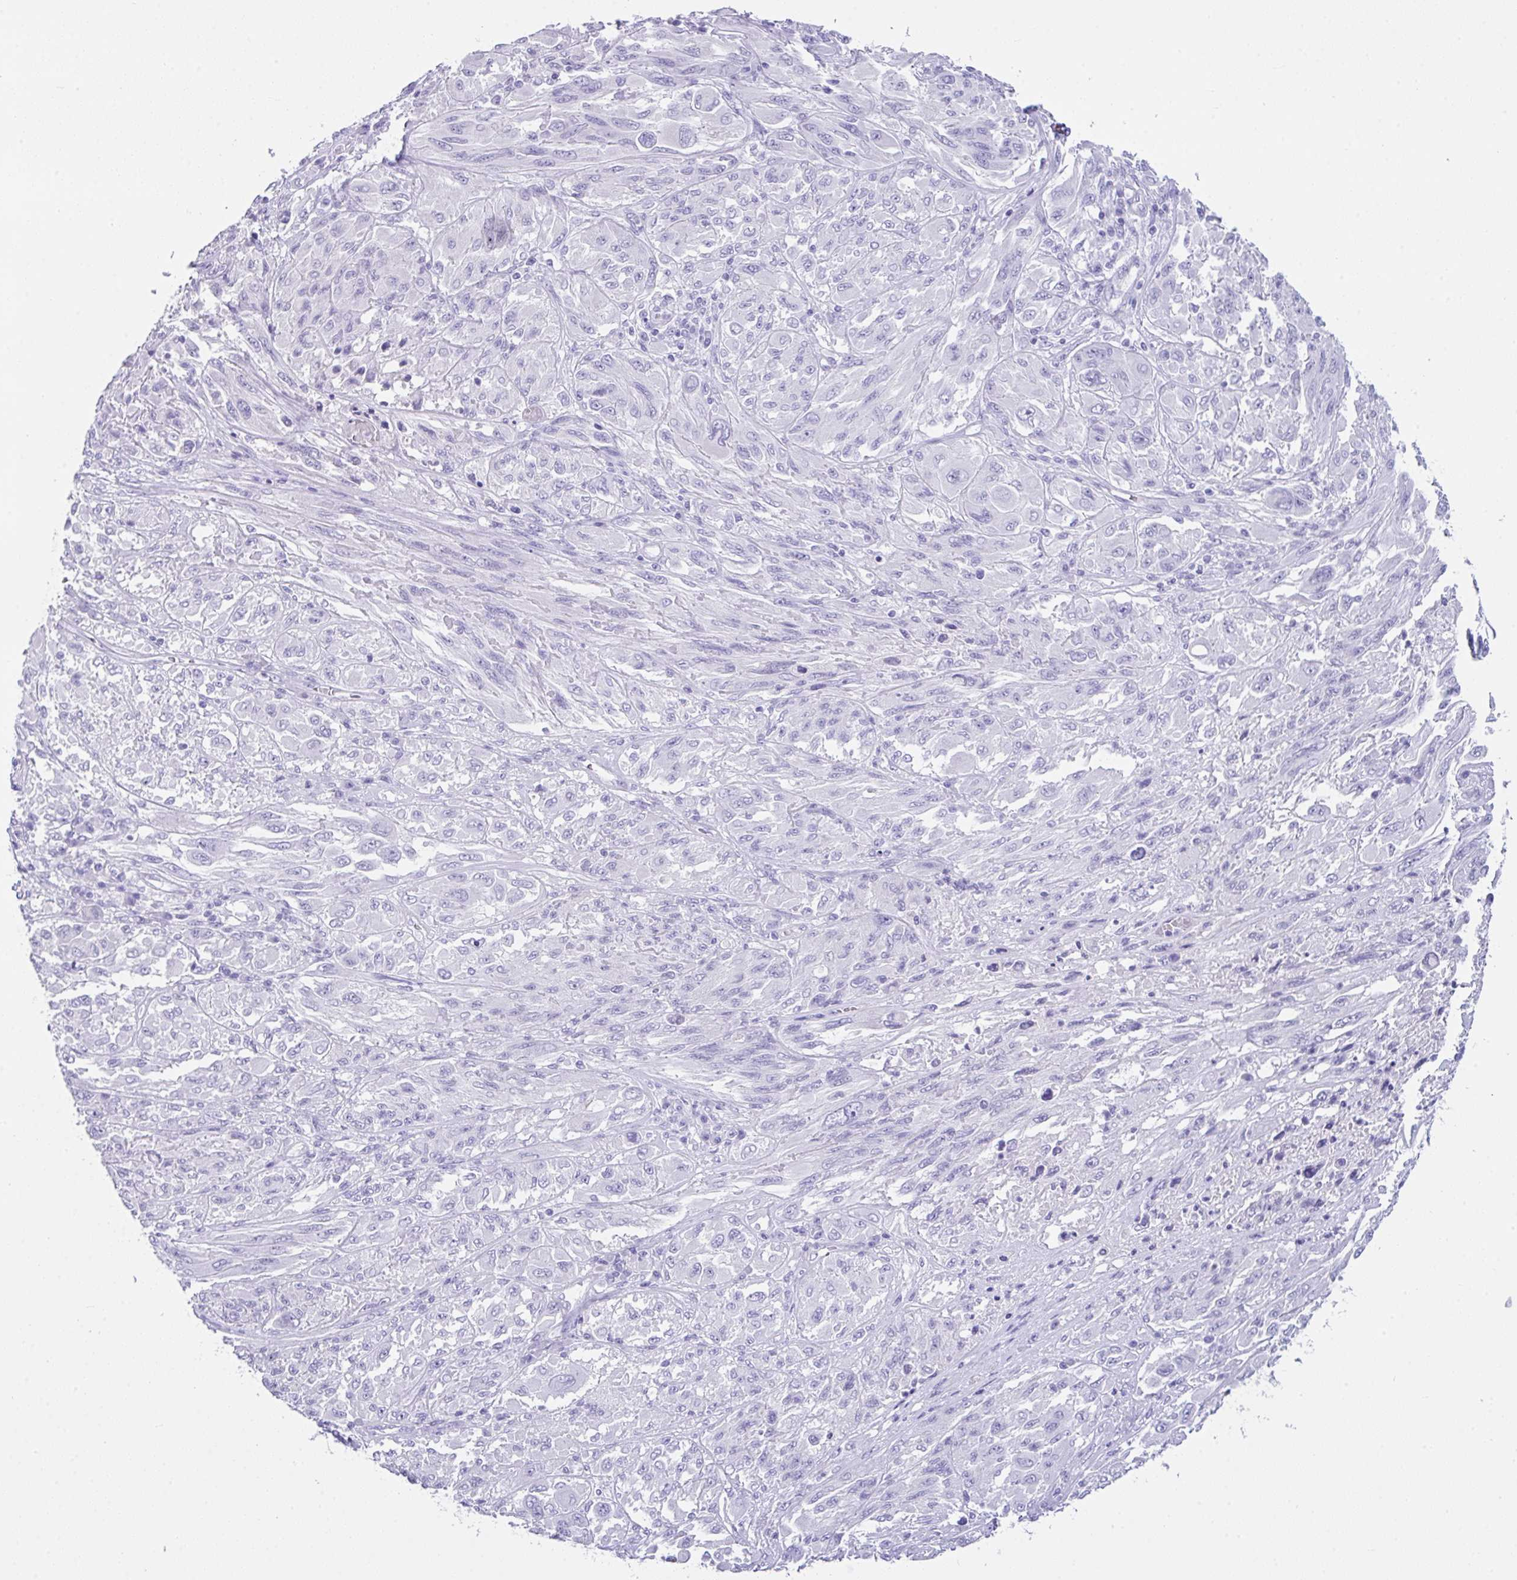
{"staining": {"intensity": "negative", "quantity": "none", "location": "none"}, "tissue": "melanoma", "cell_type": "Tumor cells", "image_type": "cancer", "snomed": [{"axis": "morphology", "description": "Malignant melanoma, NOS"}, {"axis": "topography", "description": "Skin"}], "caption": "Immunohistochemistry (IHC) micrograph of neoplastic tissue: melanoma stained with DAB reveals no significant protein expression in tumor cells.", "gene": "LGALS4", "patient": {"sex": "female", "age": 91}}